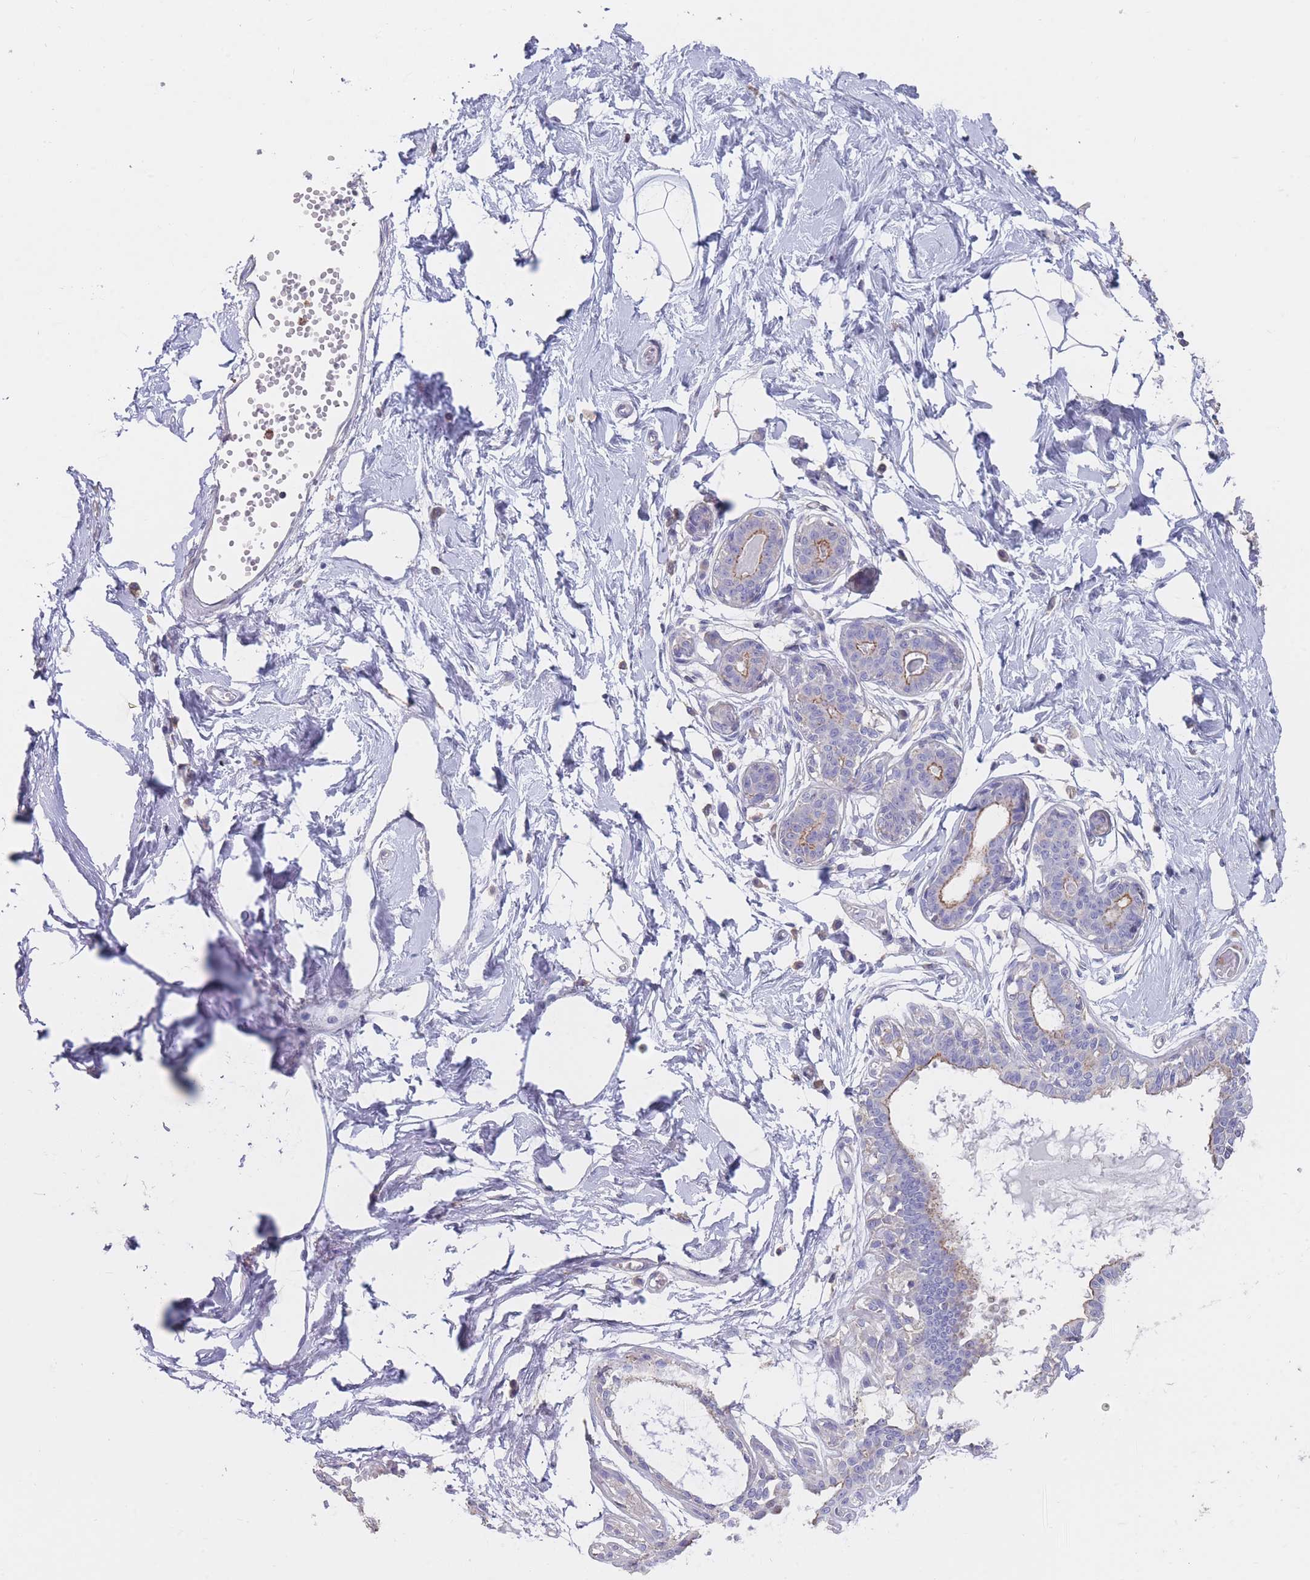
{"staining": {"intensity": "negative", "quantity": "none", "location": "none"}, "tissue": "breast", "cell_type": "Adipocytes", "image_type": "normal", "snomed": [{"axis": "morphology", "description": "Normal tissue, NOS"}, {"axis": "topography", "description": "Breast"}], "caption": "Adipocytes show no significant protein positivity in benign breast. The staining is performed using DAB (3,3'-diaminobenzidine) brown chromogen with nuclei counter-stained in using hematoxylin.", "gene": "CLEC12A", "patient": {"sex": "female", "age": 45}}